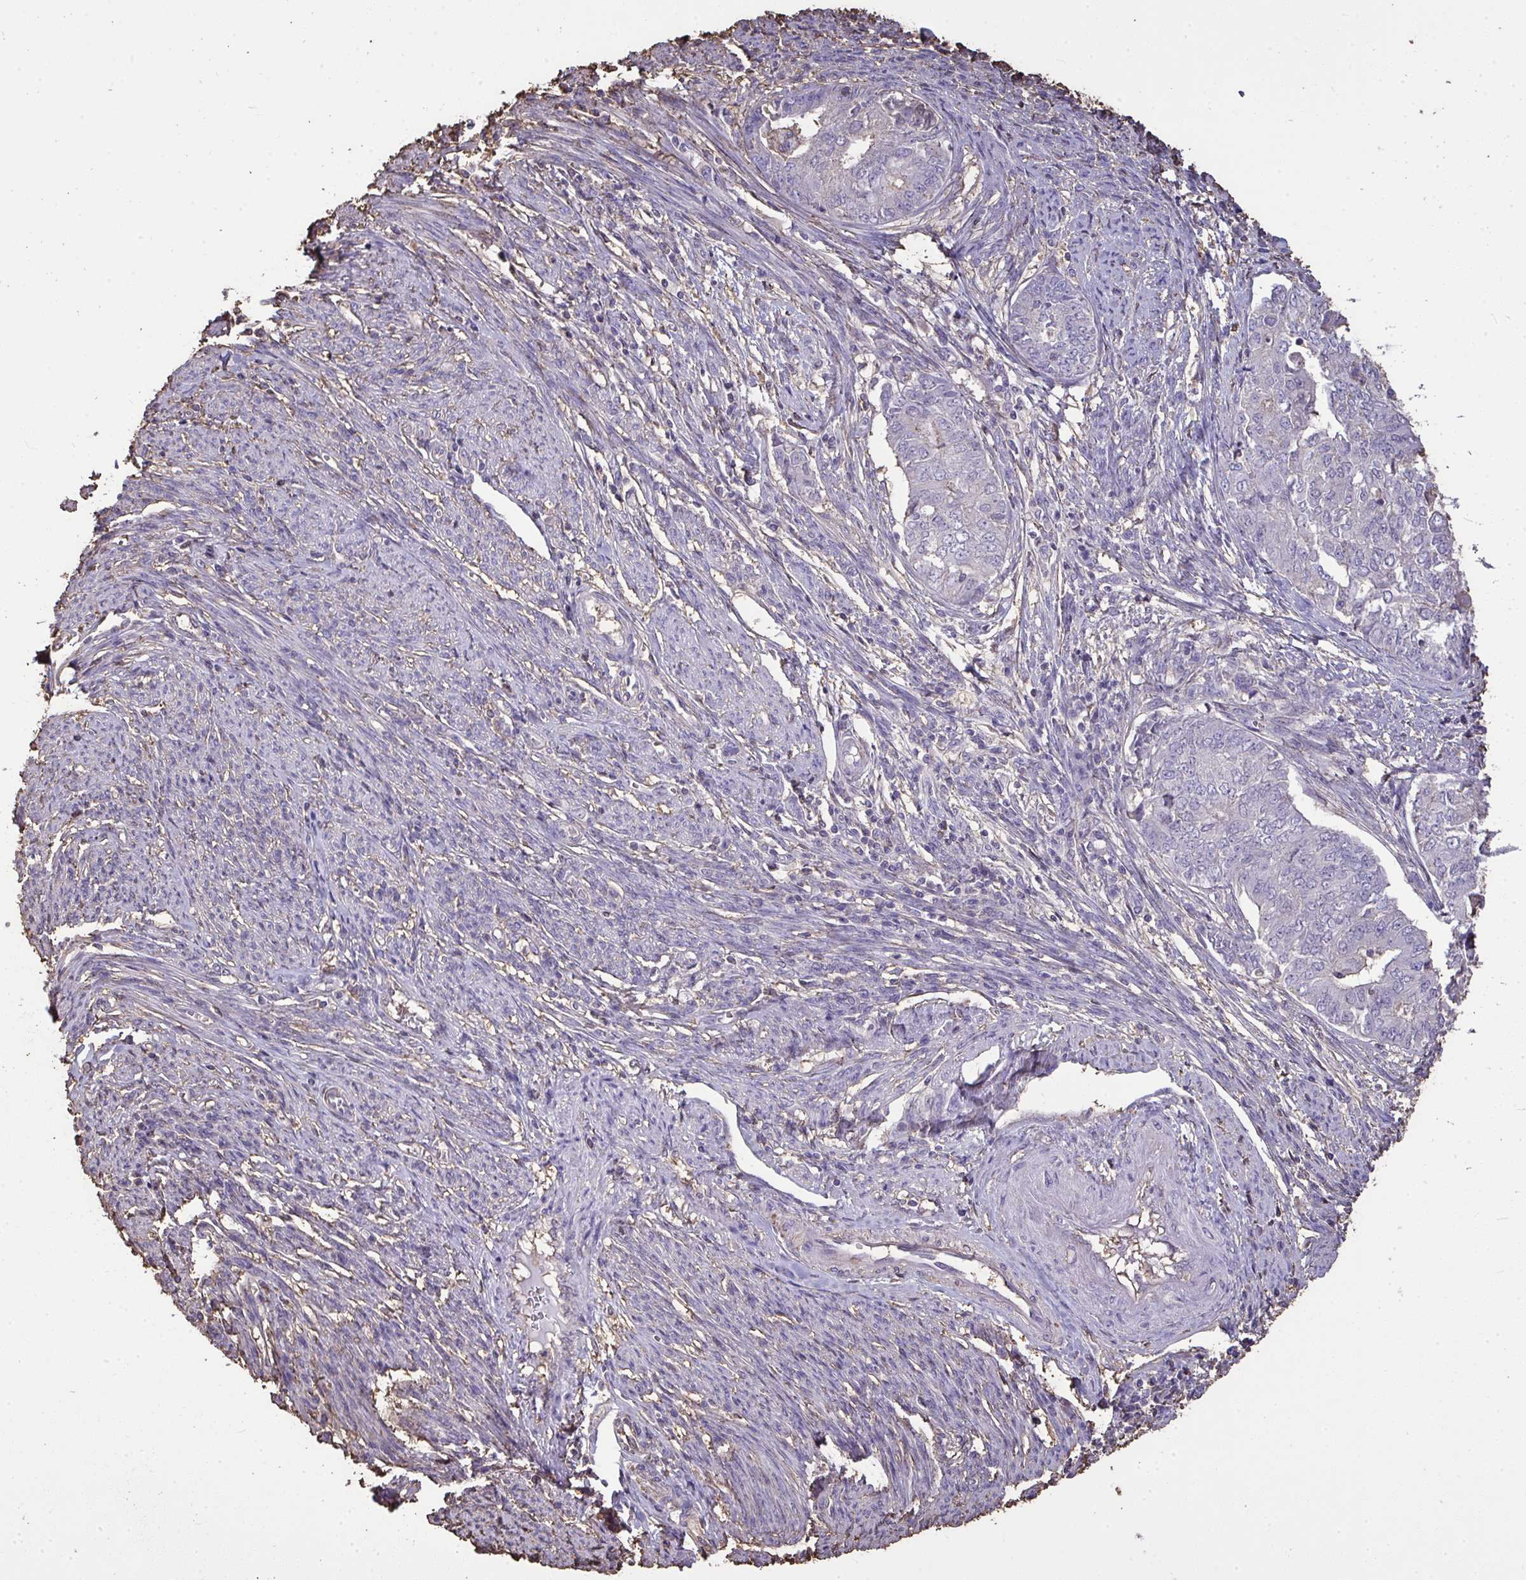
{"staining": {"intensity": "negative", "quantity": "none", "location": "none"}, "tissue": "endometrial cancer", "cell_type": "Tumor cells", "image_type": "cancer", "snomed": [{"axis": "morphology", "description": "Adenocarcinoma, NOS"}, {"axis": "topography", "description": "Endometrium"}], "caption": "The image shows no significant positivity in tumor cells of endometrial adenocarcinoma. (DAB immunohistochemistry visualized using brightfield microscopy, high magnification).", "gene": "ANXA5", "patient": {"sex": "female", "age": 62}}